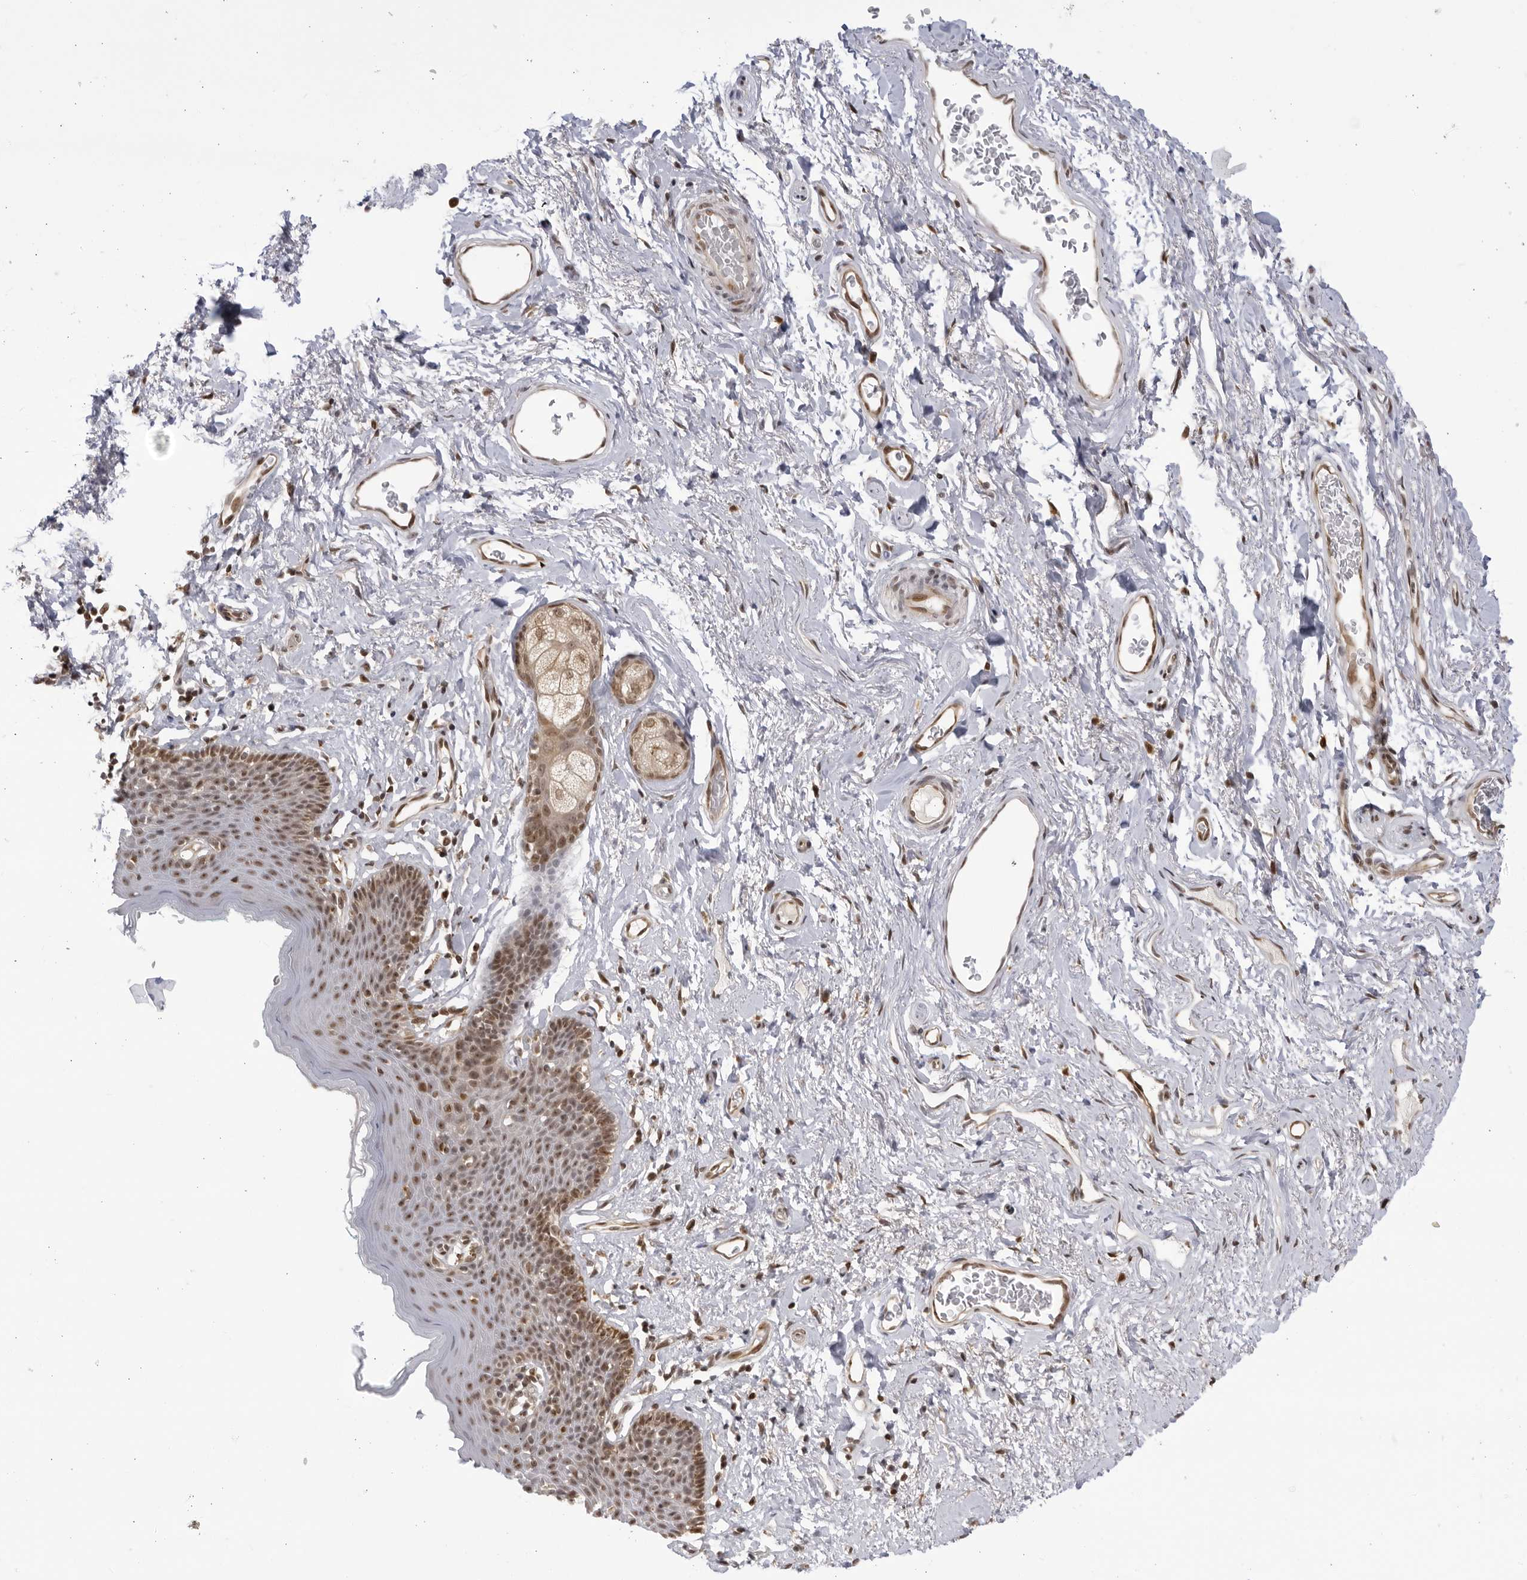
{"staining": {"intensity": "weak", "quantity": ">75%", "location": "cytoplasmic/membranous,nuclear"}, "tissue": "skin", "cell_type": "Epidermal cells", "image_type": "normal", "snomed": [{"axis": "morphology", "description": "Normal tissue, NOS"}, {"axis": "topography", "description": "Vulva"}], "caption": "Immunohistochemistry (IHC) (DAB (3,3'-diaminobenzidine)) staining of unremarkable skin reveals weak cytoplasmic/membranous,nuclear protein staining in approximately >75% of epidermal cells.", "gene": "RASGEF1C", "patient": {"sex": "female", "age": 66}}